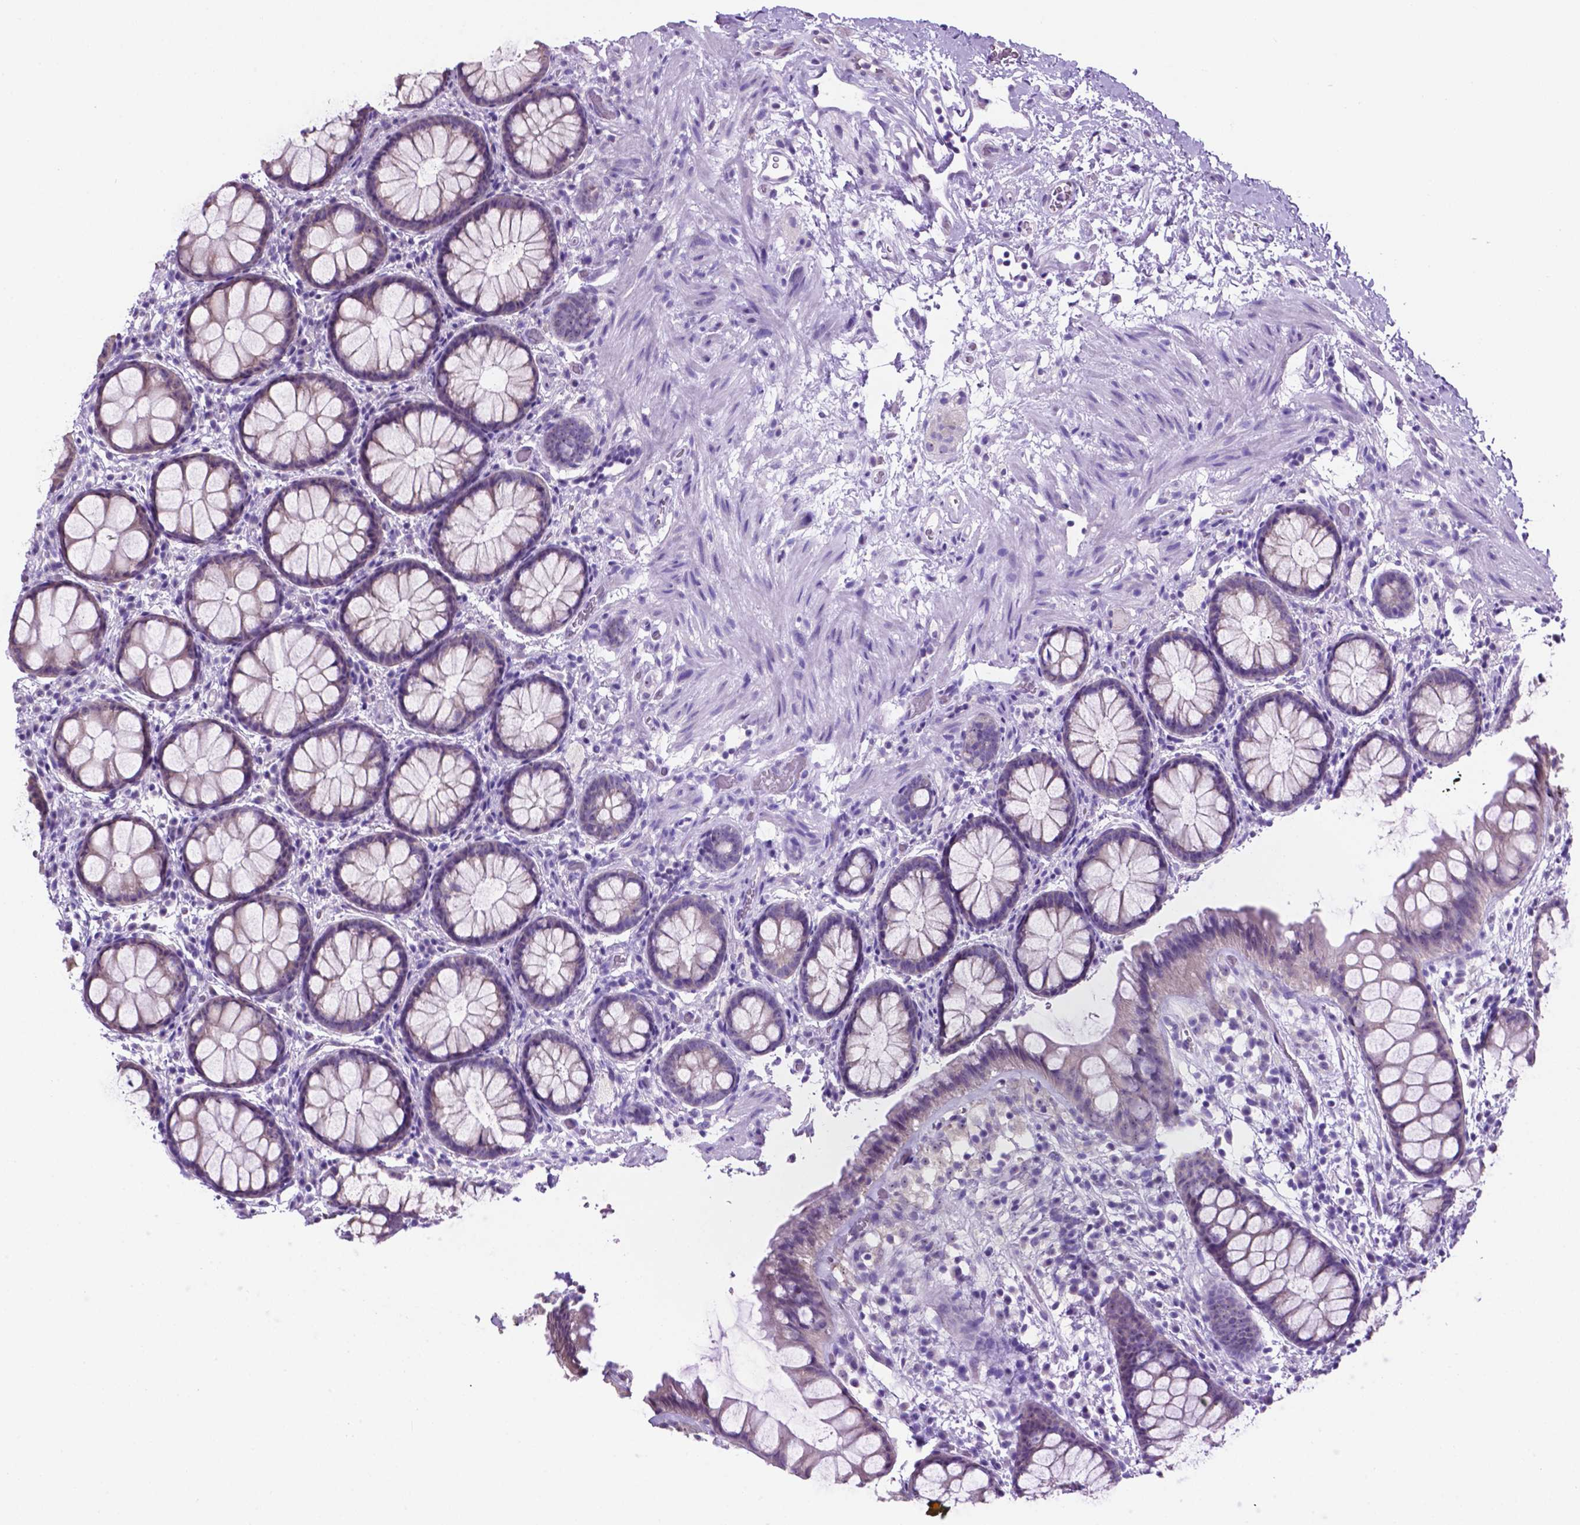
{"staining": {"intensity": "negative", "quantity": "none", "location": "none"}, "tissue": "rectum", "cell_type": "Glandular cells", "image_type": "normal", "snomed": [{"axis": "morphology", "description": "Normal tissue, NOS"}, {"axis": "topography", "description": "Rectum"}], "caption": "This is an IHC histopathology image of normal human rectum. There is no positivity in glandular cells.", "gene": "SPDYA", "patient": {"sex": "female", "age": 62}}